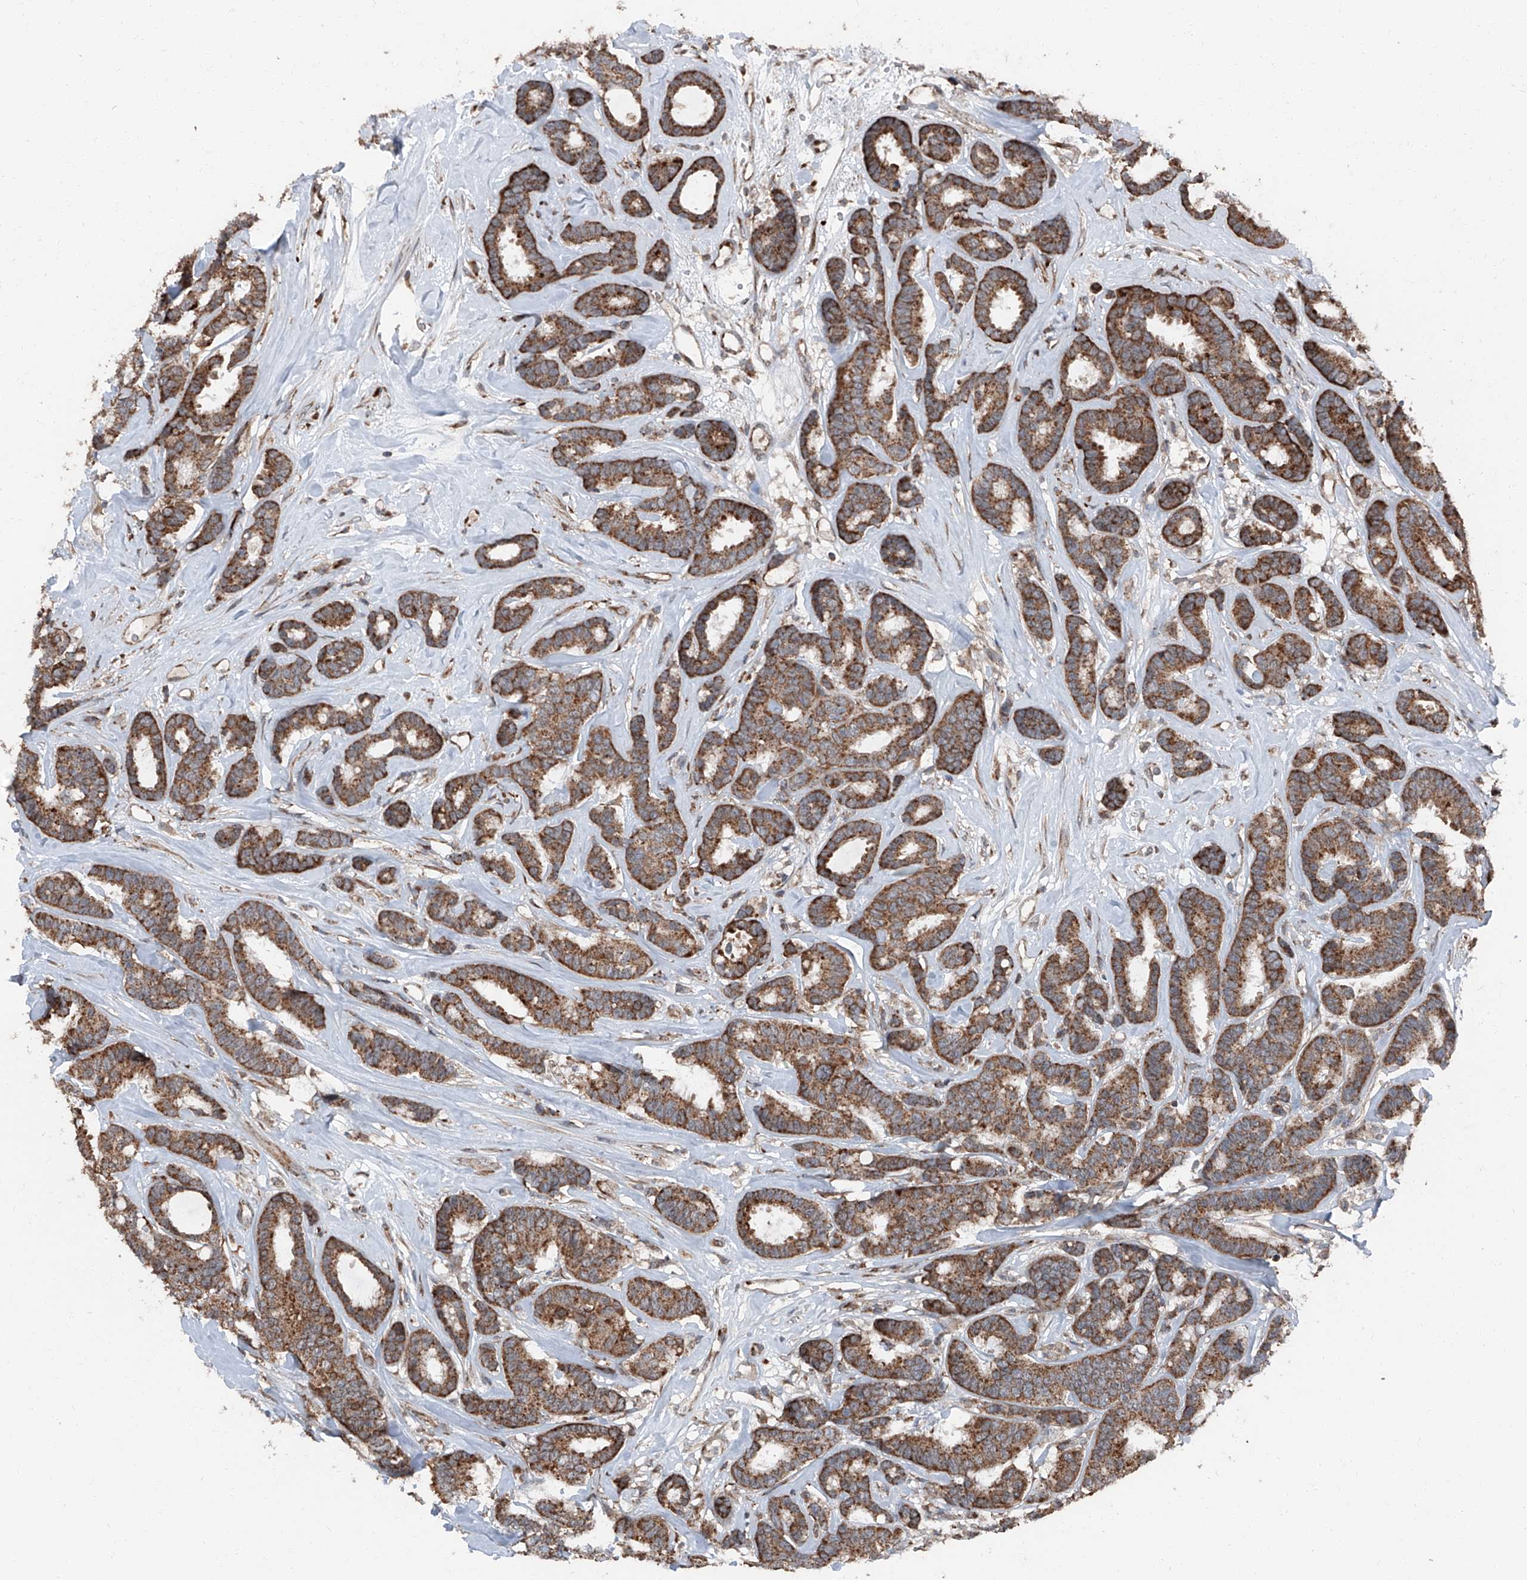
{"staining": {"intensity": "moderate", "quantity": ">75%", "location": "cytoplasmic/membranous"}, "tissue": "breast cancer", "cell_type": "Tumor cells", "image_type": "cancer", "snomed": [{"axis": "morphology", "description": "Duct carcinoma"}, {"axis": "topography", "description": "Breast"}], "caption": "This photomicrograph reveals IHC staining of breast cancer, with medium moderate cytoplasmic/membranous staining in approximately >75% of tumor cells.", "gene": "LIMK1", "patient": {"sex": "female", "age": 87}}